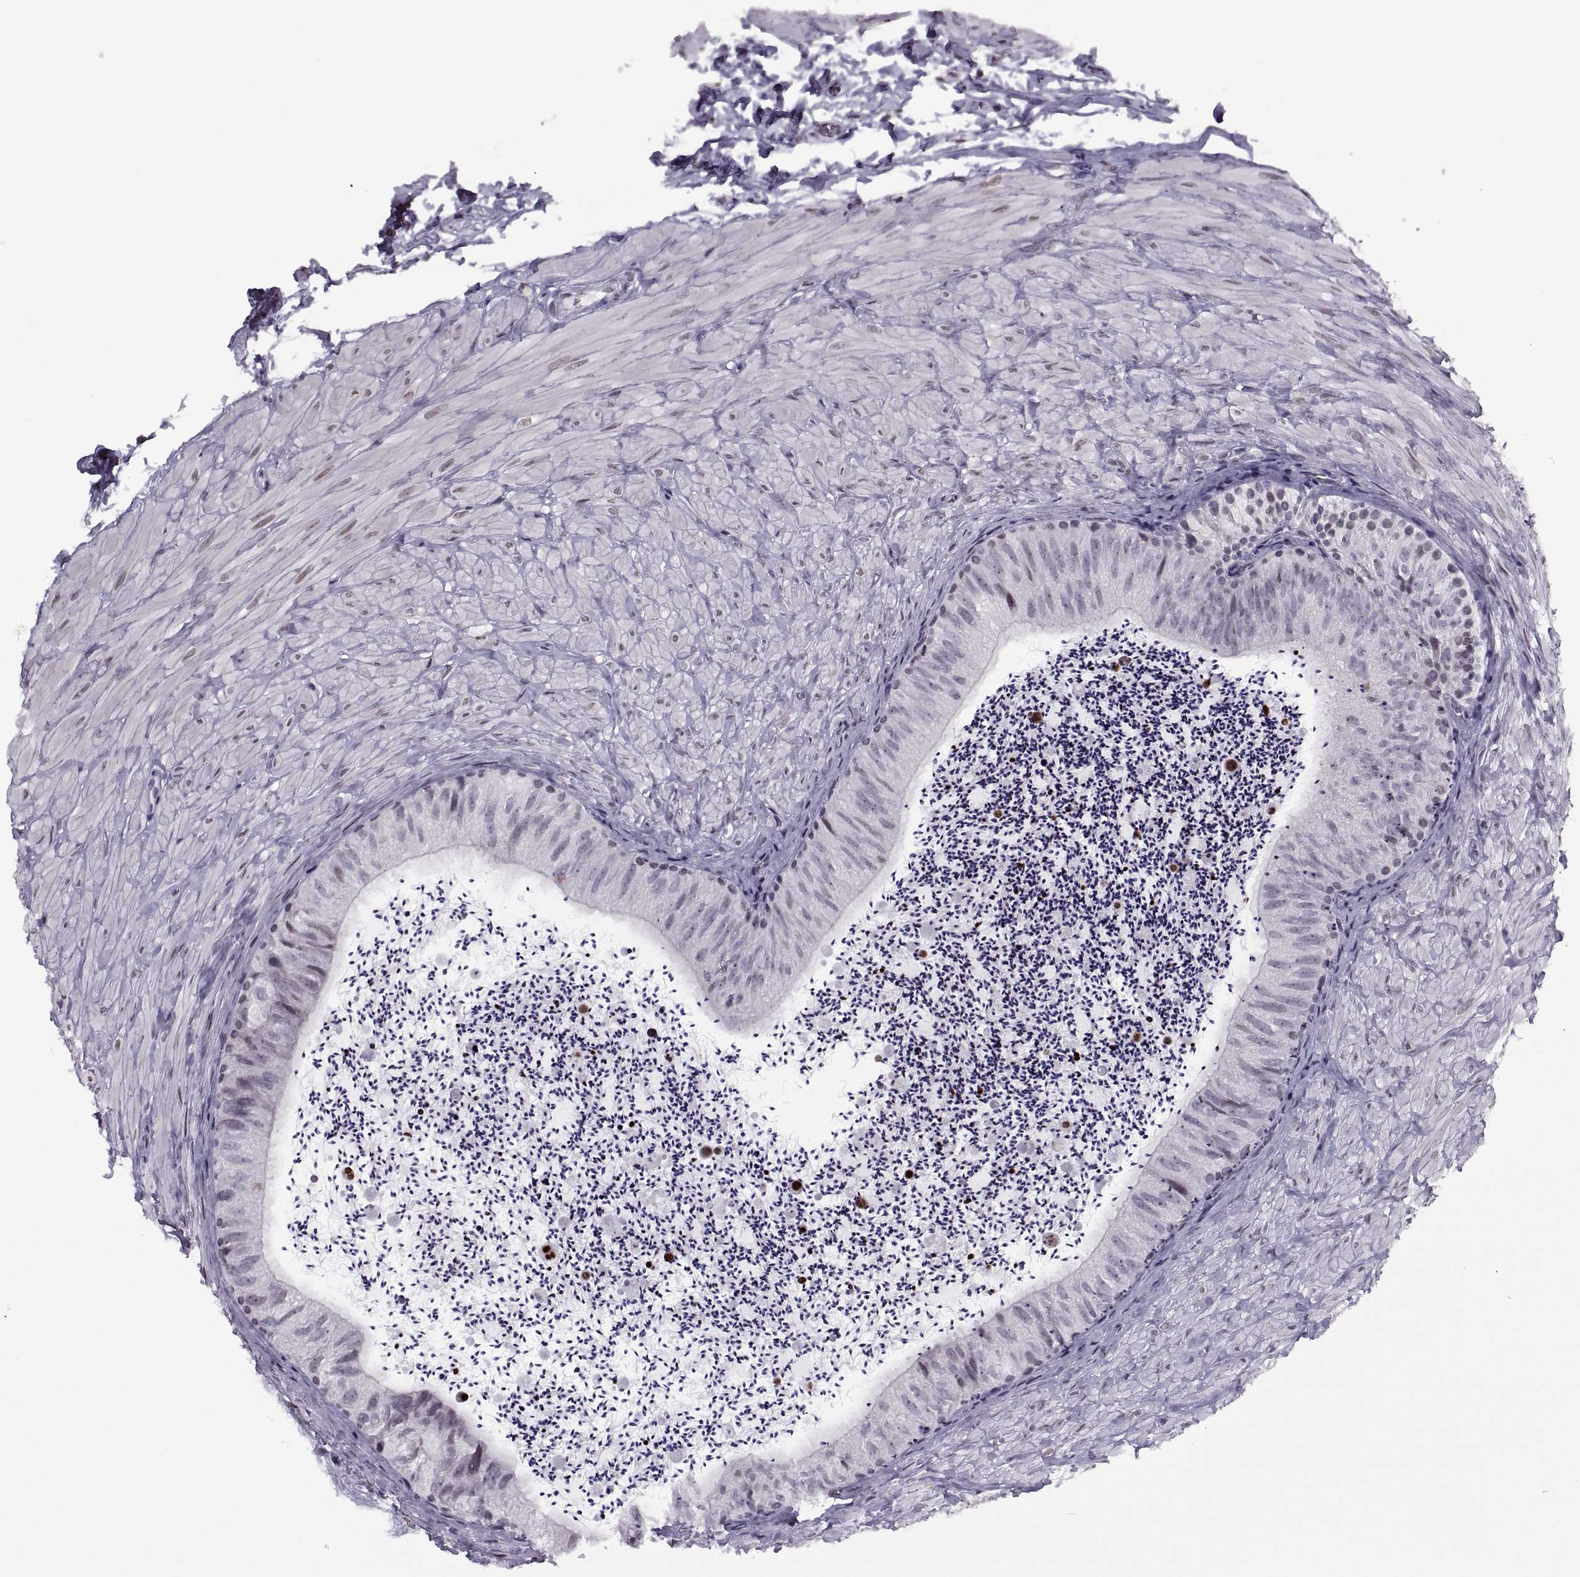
{"staining": {"intensity": "weak", "quantity": "<25%", "location": "nuclear"}, "tissue": "epididymis", "cell_type": "Glandular cells", "image_type": "normal", "snomed": [{"axis": "morphology", "description": "Normal tissue, NOS"}, {"axis": "topography", "description": "Epididymis"}], "caption": "IHC image of unremarkable epididymis stained for a protein (brown), which shows no staining in glandular cells. (Brightfield microscopy of DAB (3,3'-diaminobenzidine) immunohistochemistry (IHC) at high magnification).", "gene": "H1", "patient": {"sex": "male", "age": 32}}